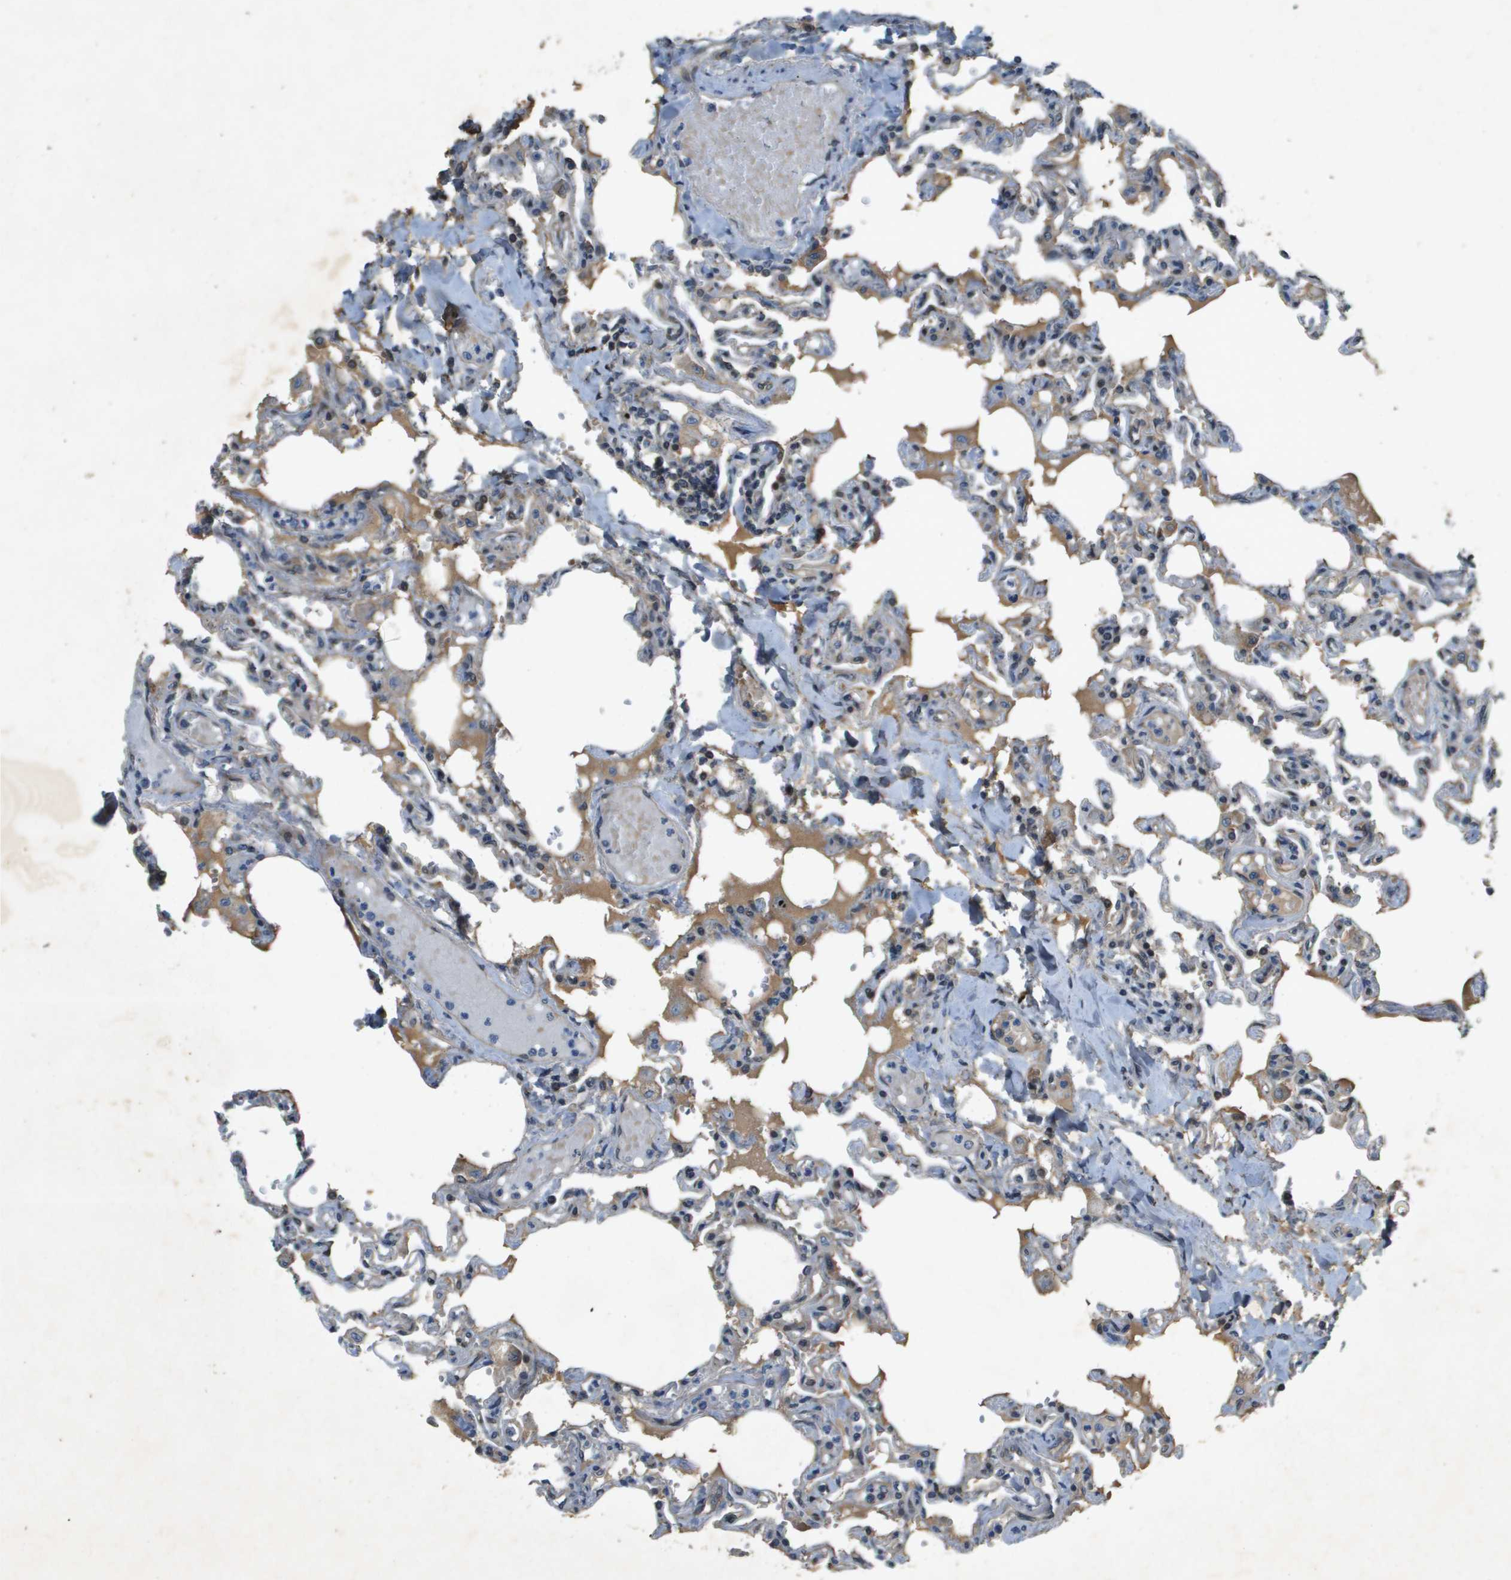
{"staining": {"intensity": "weak", "quantity": "<25%", "location": "cytoplasmic/membranous"}, "tissue": "lung", "cell_type": "Alveolar cells", "image_type": "normal", "snomed": [{"axis": "morphology", "description": "Normal tissue, NOS"}, {"axis": "topography", "description": "Lung"}], "caption": "DAB immunohistochemical staining of unremarkable lung shows no significant expression in alveolar cells.", "gene": "PGAP3", "patient": {"sex": "male", "age": 21}}